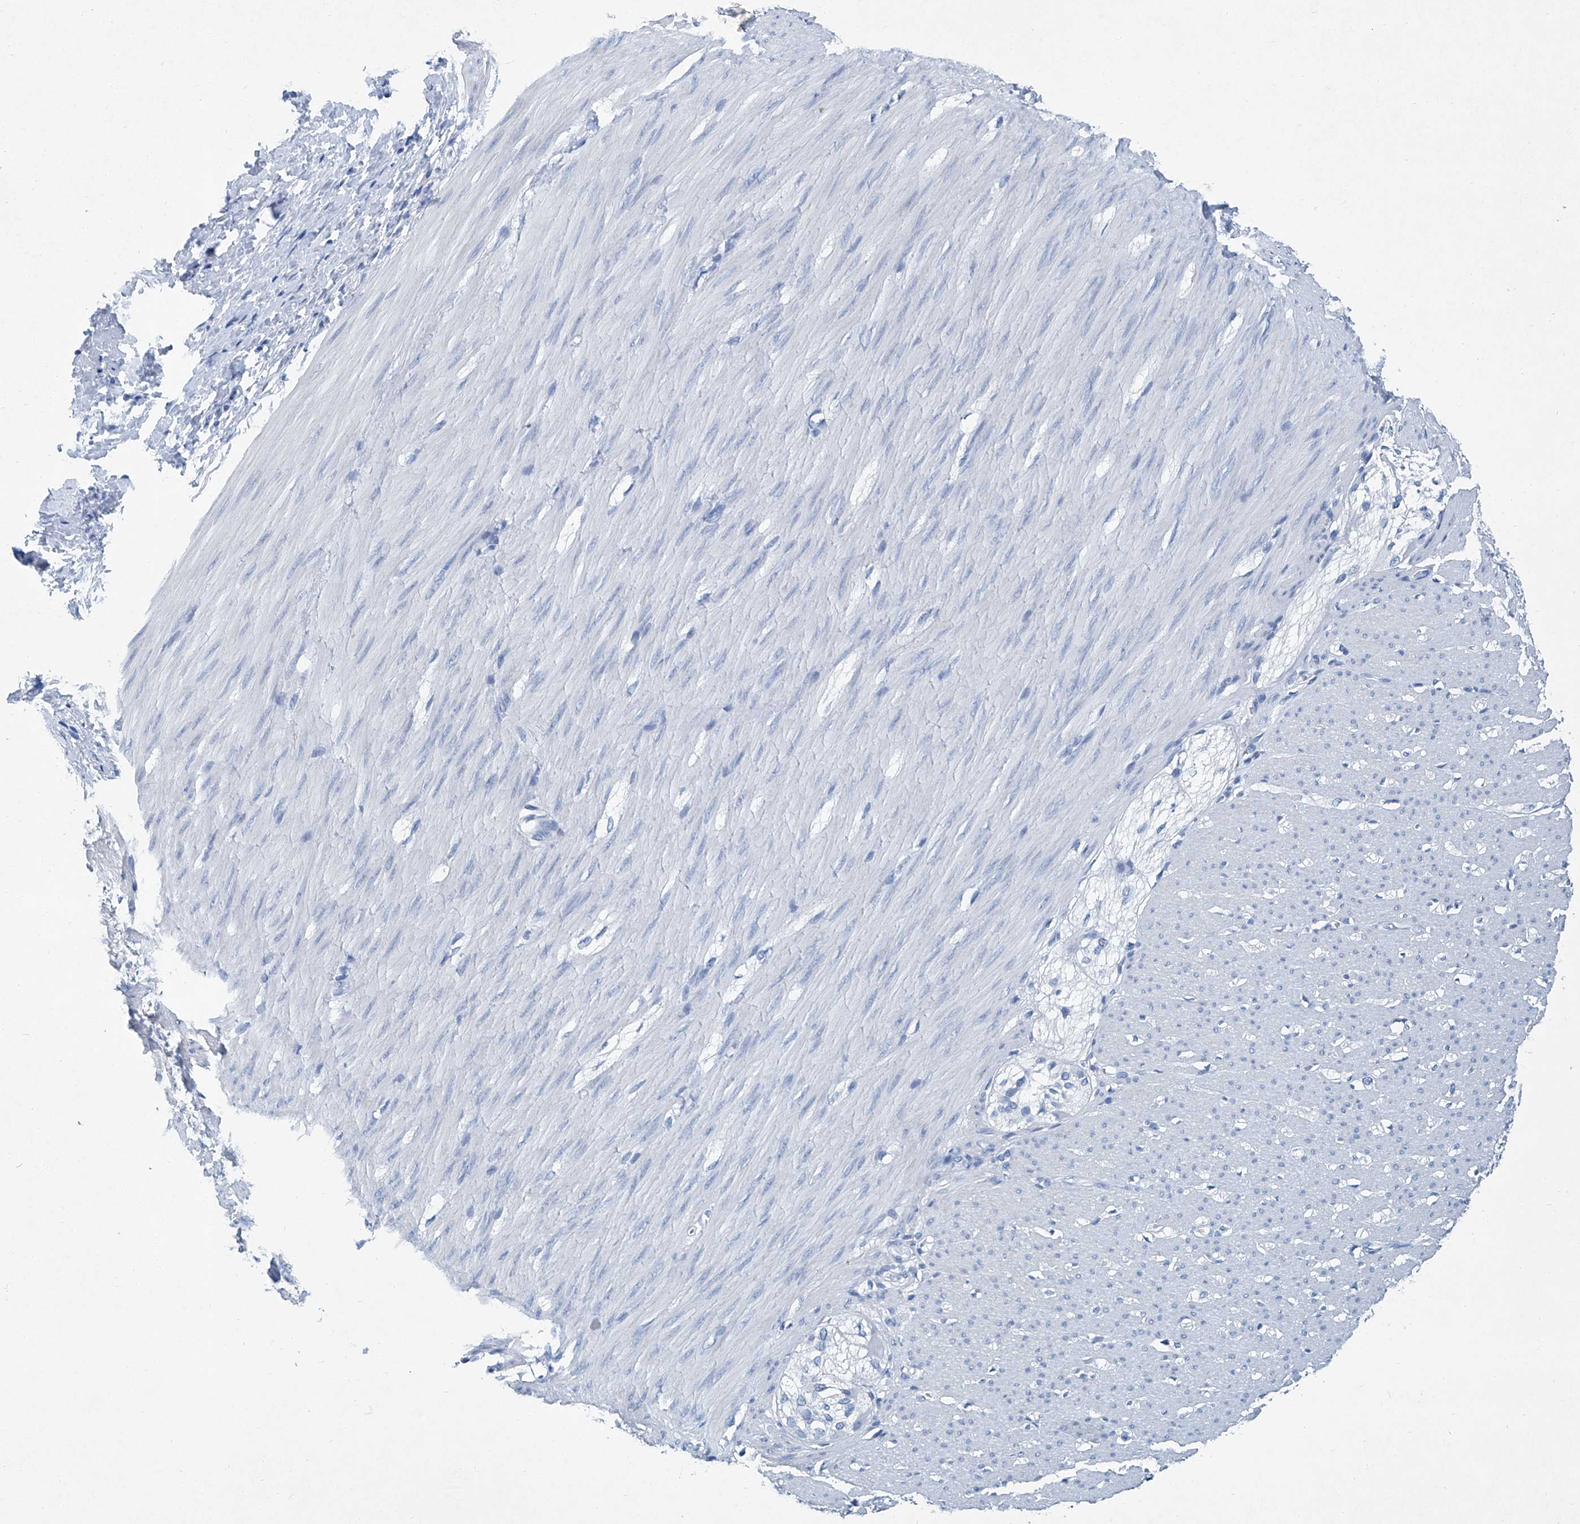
{"staining": {"intensity": "negative", "quantity": "none", "location": "none"}, "tissue": "smooth muscle", "cell_type": "Smooth muscle cells", "image_type": "normal", "snomed": [{"axis": "morphology", "description": "Normal tissue, NOS"}, {"axis": "morphology", "description": "Adenocarcinoma, NOS"}, {"axis": "topography", "description": "Colon"}, {"axis": "topography", "description": "Peripheral nerve tissue"}], "caption": "Immunohistochemistry (IHC) histopathology image of unremarkable smooth muscle: human smooth muscle stained with DAB displays no significant protein positivity in smooth muscle cells. (Immunohistochemistry, brightfield microscopy, high magnification).", "gene": "CYP2A7", "patient": {"sex": "male", "age": 14}}